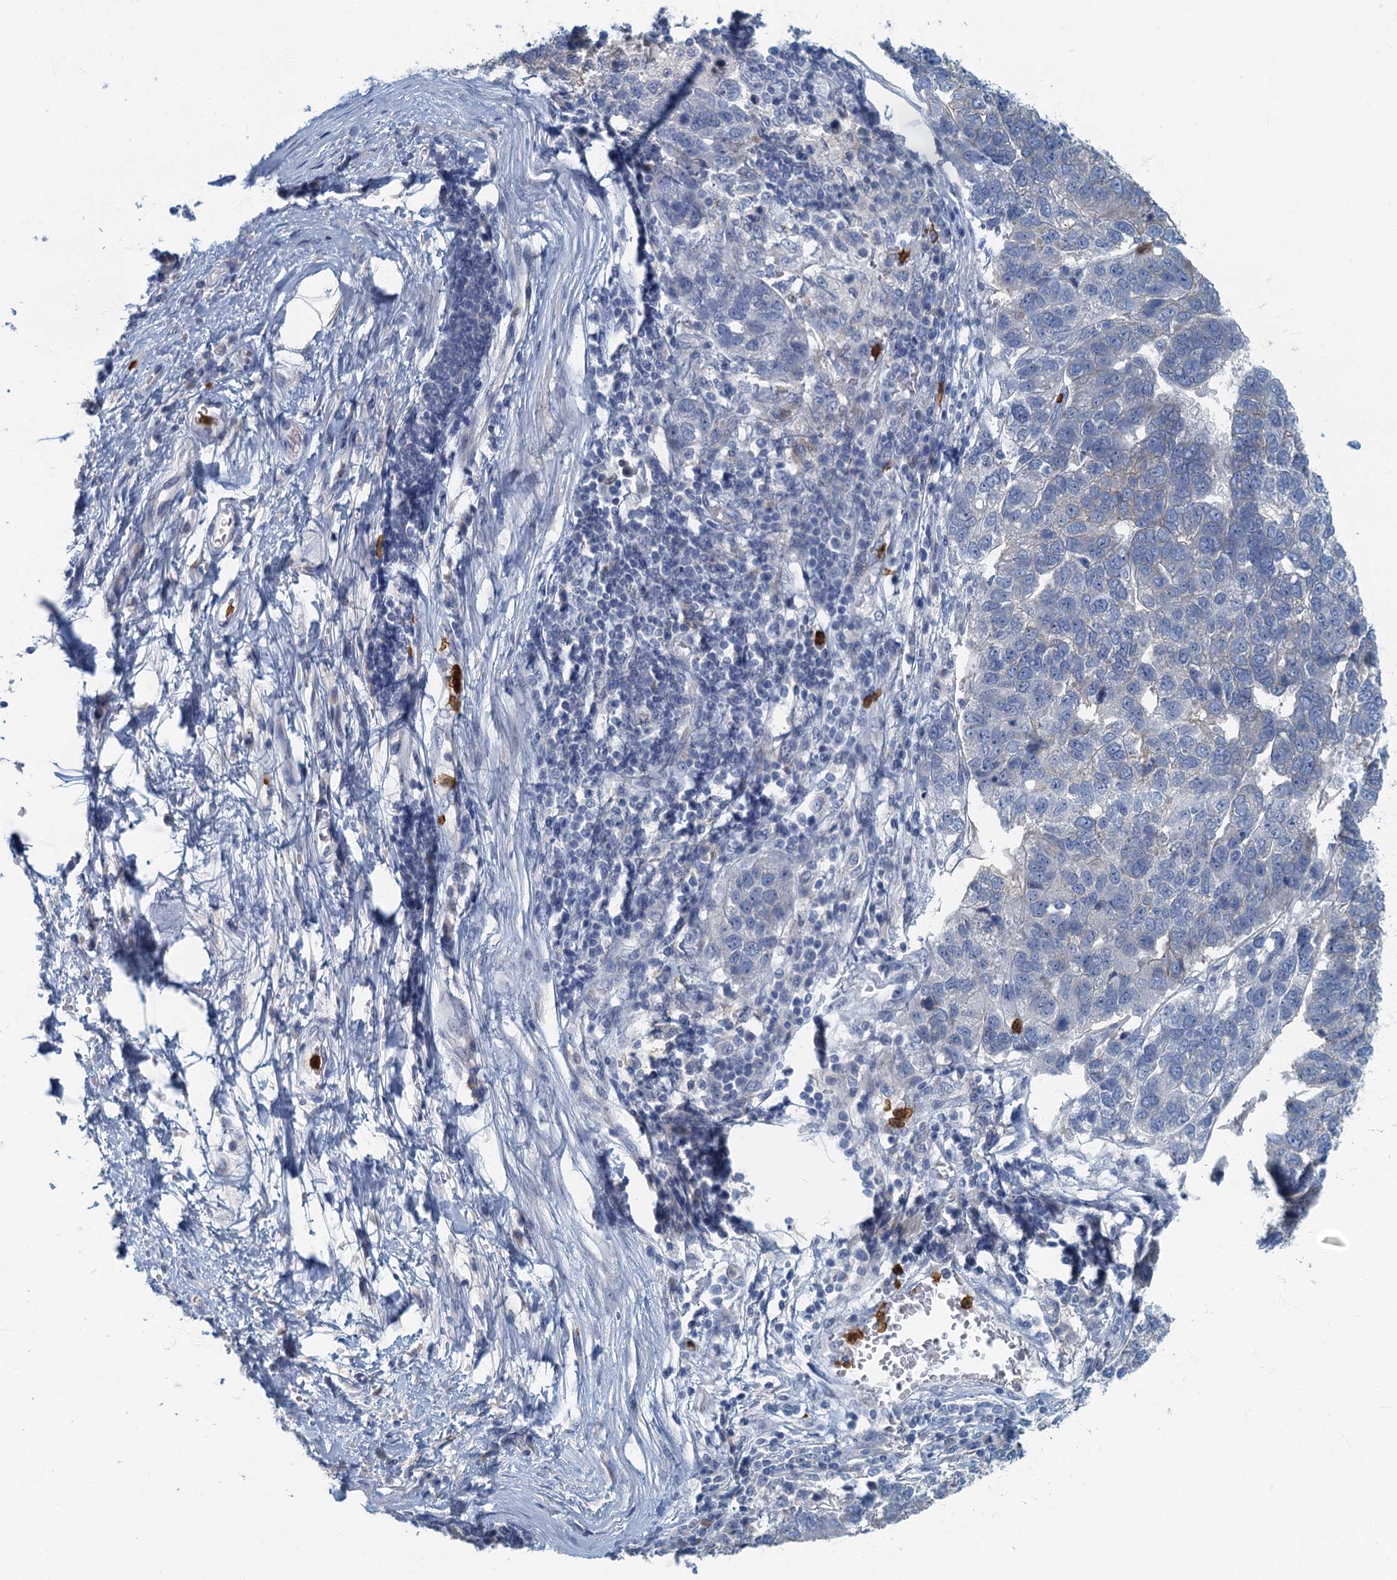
{"staining": {"intensity": "negative", "quantity": "none", "location": "none"}, "tissue": "pancreatic cancer", "cell_type": "Tumor cells", "image_type": "cancer", "snomed": [{"axis": "morphology", "description": "Adenocarcinoma, NOS"}, {"axis": "topography", "description": "Pancreas"}], "caption": "Immunohistochemistry (IHC) micrograph of neoplastic tissue: human pancreatic adenocarcinoma stained with DAB (3,3'-diaminobenzidine) displays no significant protein expression in tumor cells.", "gene": "ANKDD1A", "patient": {"sex": "female", "age": 61}}